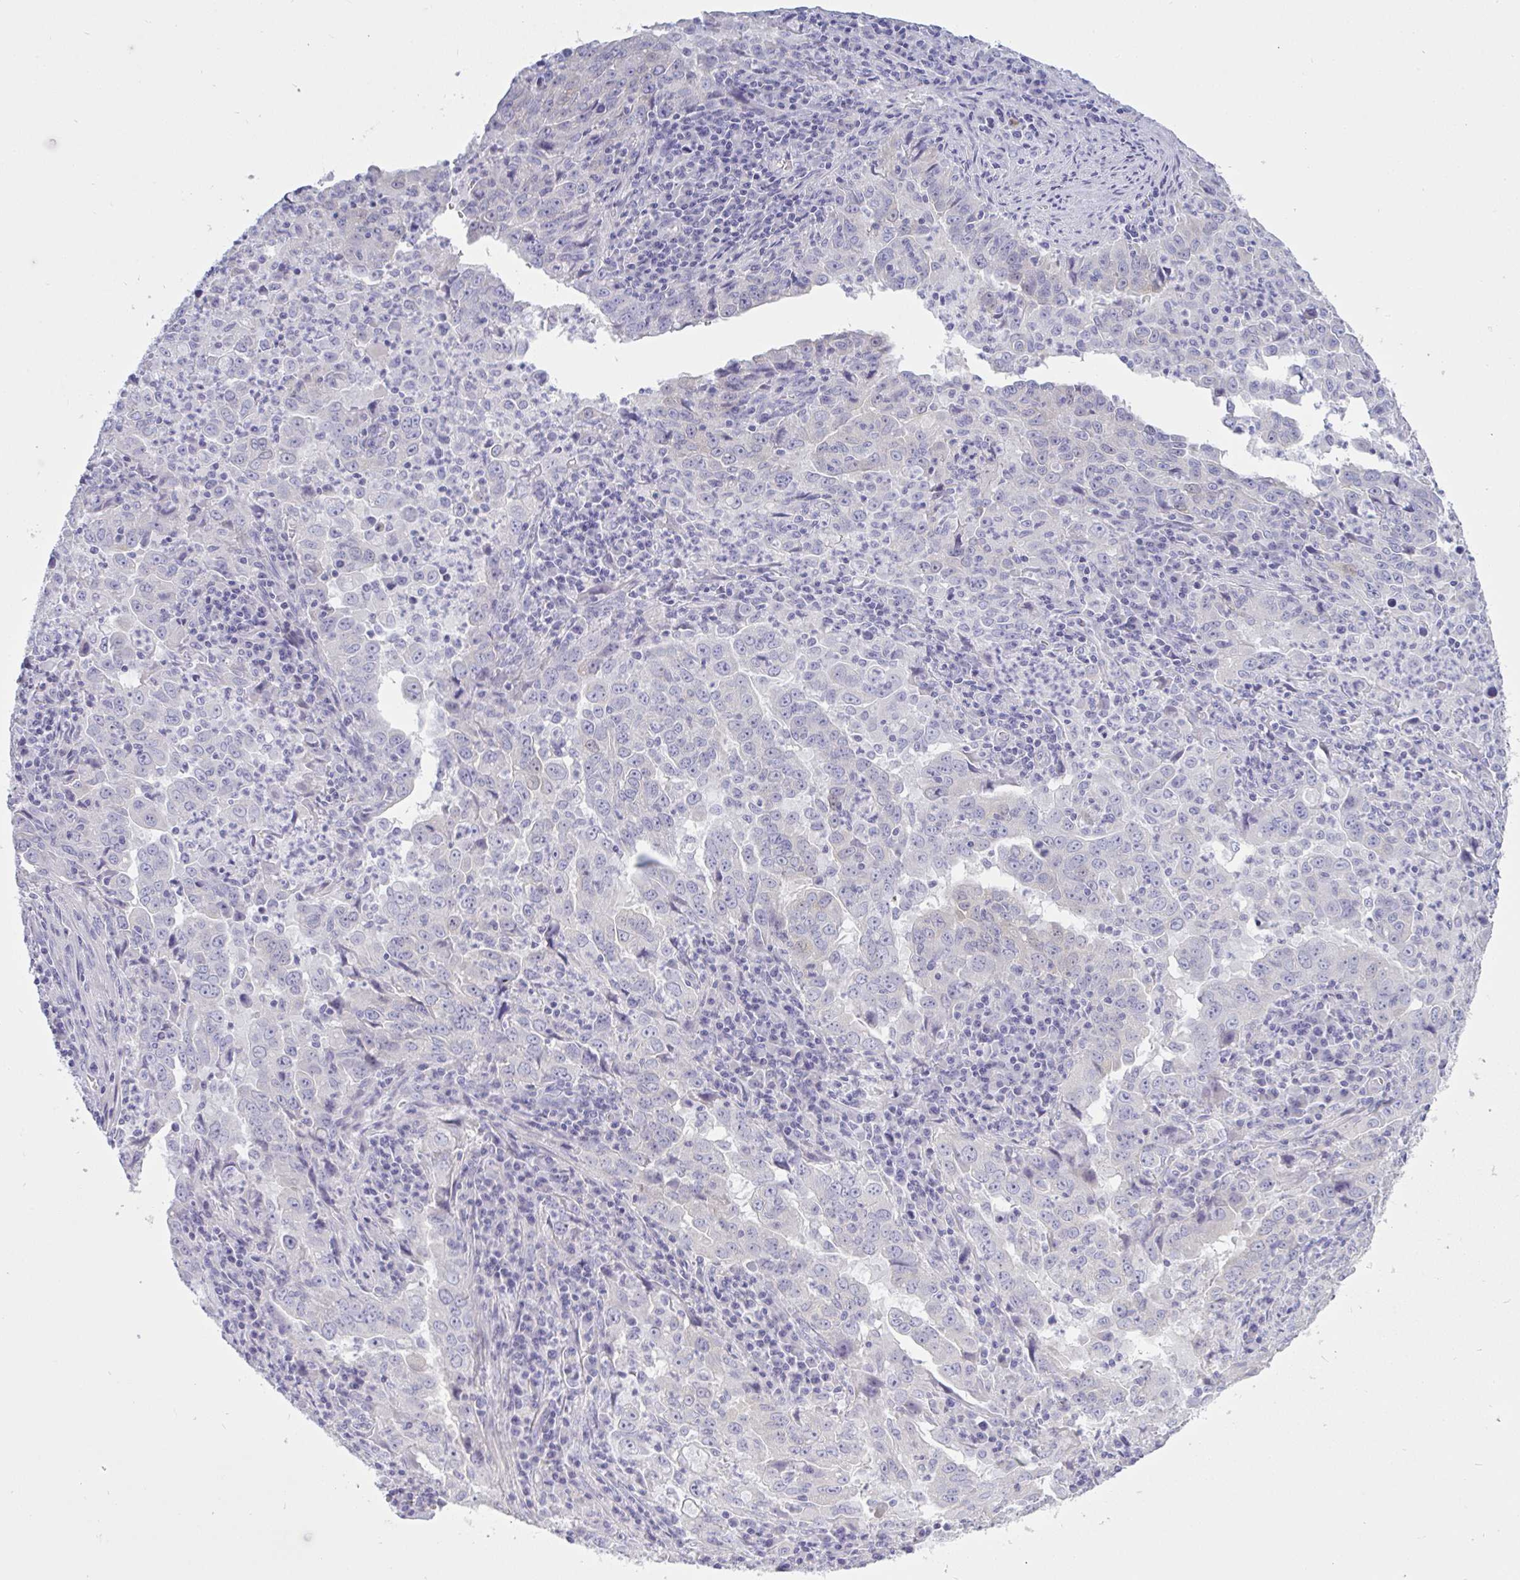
{"staining": {"intensity": "negative", "quantity": "none", "location": "none"}, "tissue": "lung cancer", "cell_type": "Tumor cells", "image_type": "cancer", "snomed": [{"axis": "morphology", "description": "Adenocarcinoma, NOS"}, {"axis": "topography", "description": "Lung"}], "caption": "This photomicrograph is of adenocarcinoma (lung) stained with immunohistochemistry (IHC) to label a protein in brown with the nuclei are counter-stained blue. There is no expression in tumor cells. (Stains: DAB immunohistochemistry (IHC) with hematoxylin counter stain, Microscopy: brightfield microscopy at high magnification).", "gene": "GSDMB", "patient": {"sex": "male", "age": 67}}